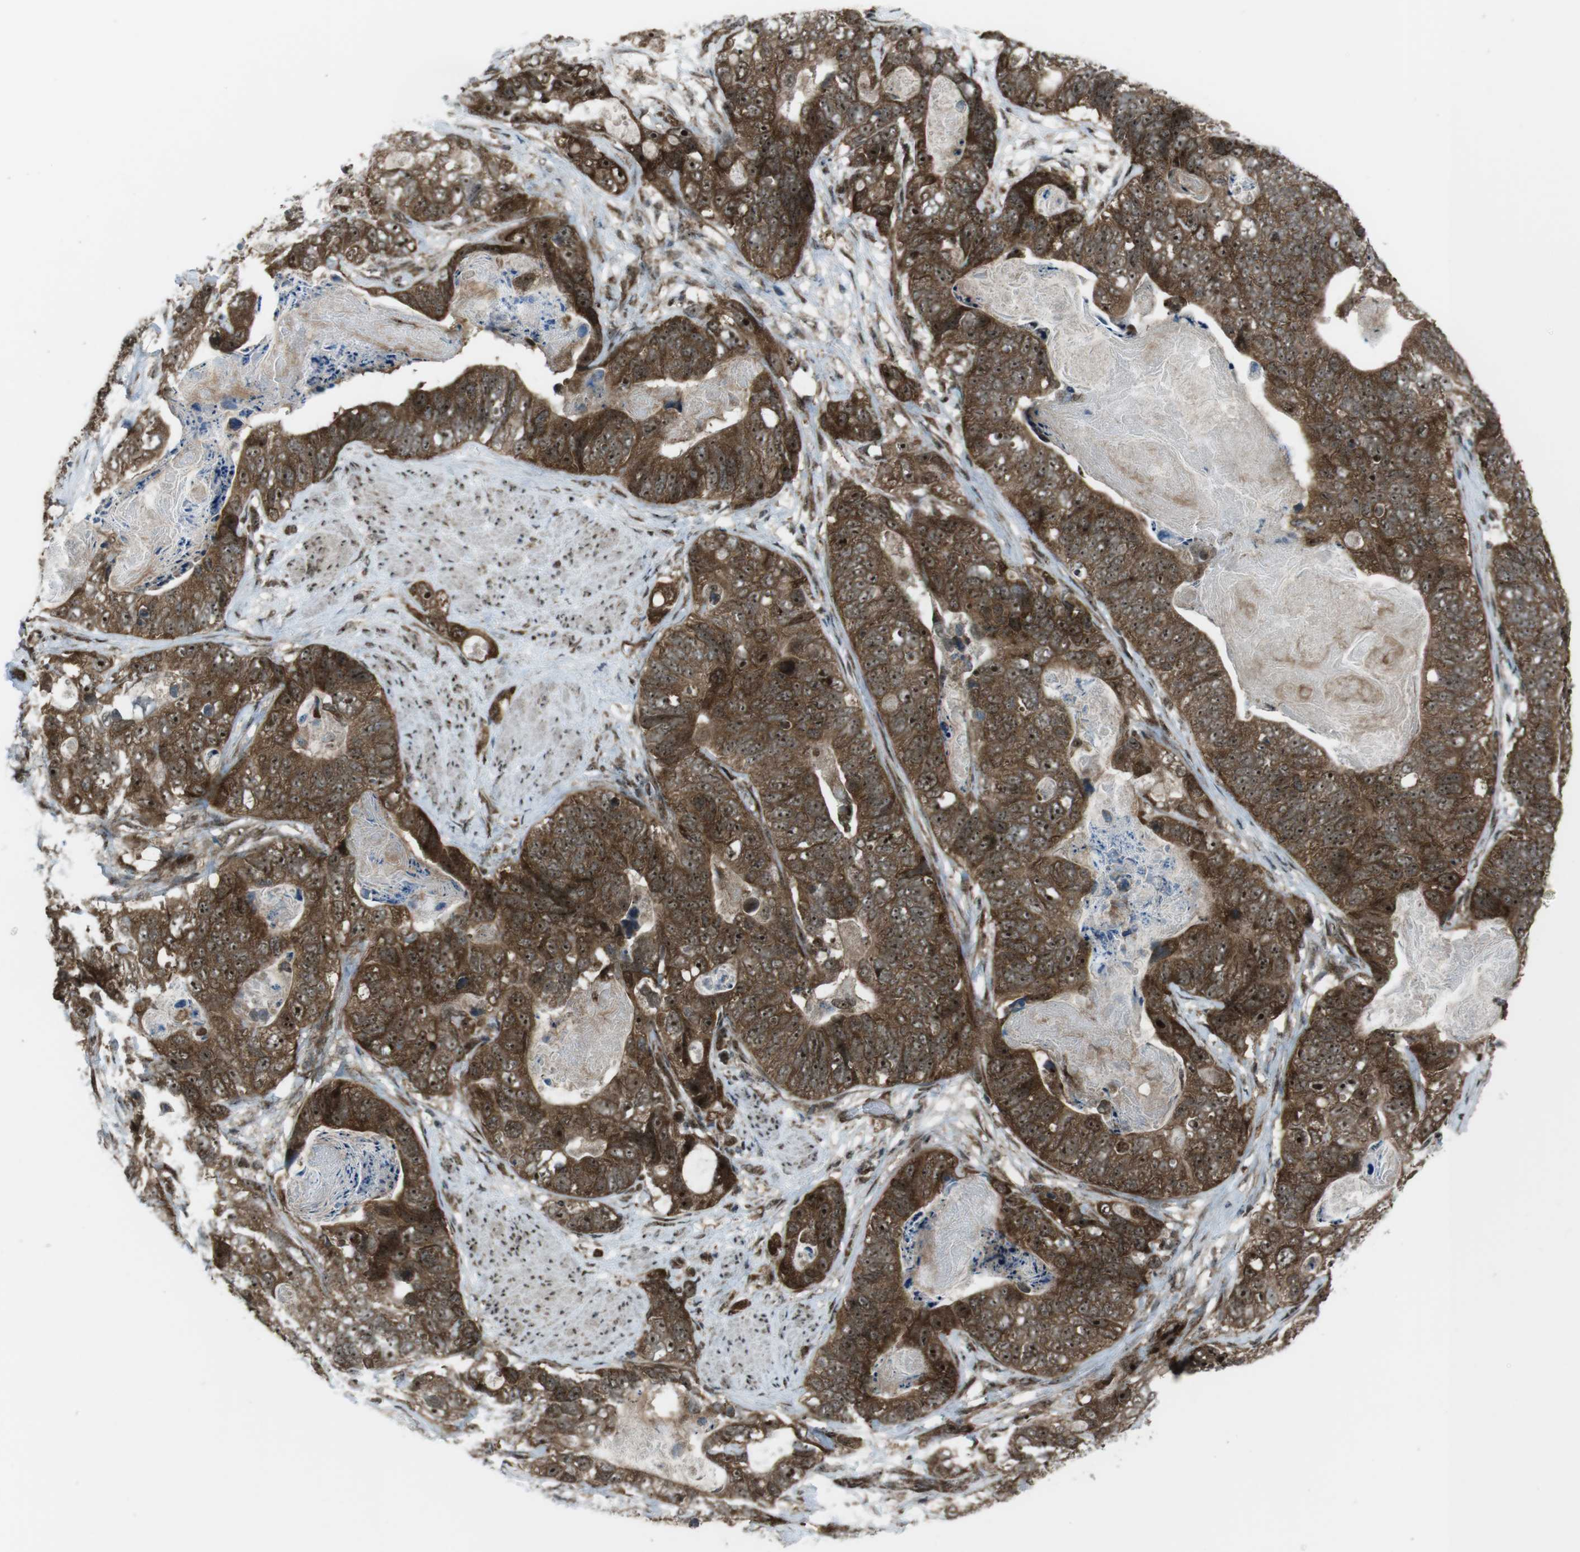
{"staining": {"intensity": "moderate", "quantity": ">75%", "location": "cytoplasmic/membranous,nuclear"}, "tissue": "stomach cancer", "cell_type": "Tumor cells", "image_type": "cancer", "snomed": [{"axis": "morphology", "description": "Adenocarcinoma, NOS"}, {"axis": "topography", "description": "Stomach"}], "caption": "Human stomach cancer stained for a protein (brown) exhibits moderate cytoplasmic/membranous and nuclear positive expression in approximately >75% of tumor cells.", "gene": "CSNK1D", "patient": {"sex": "female", "age": 89}}